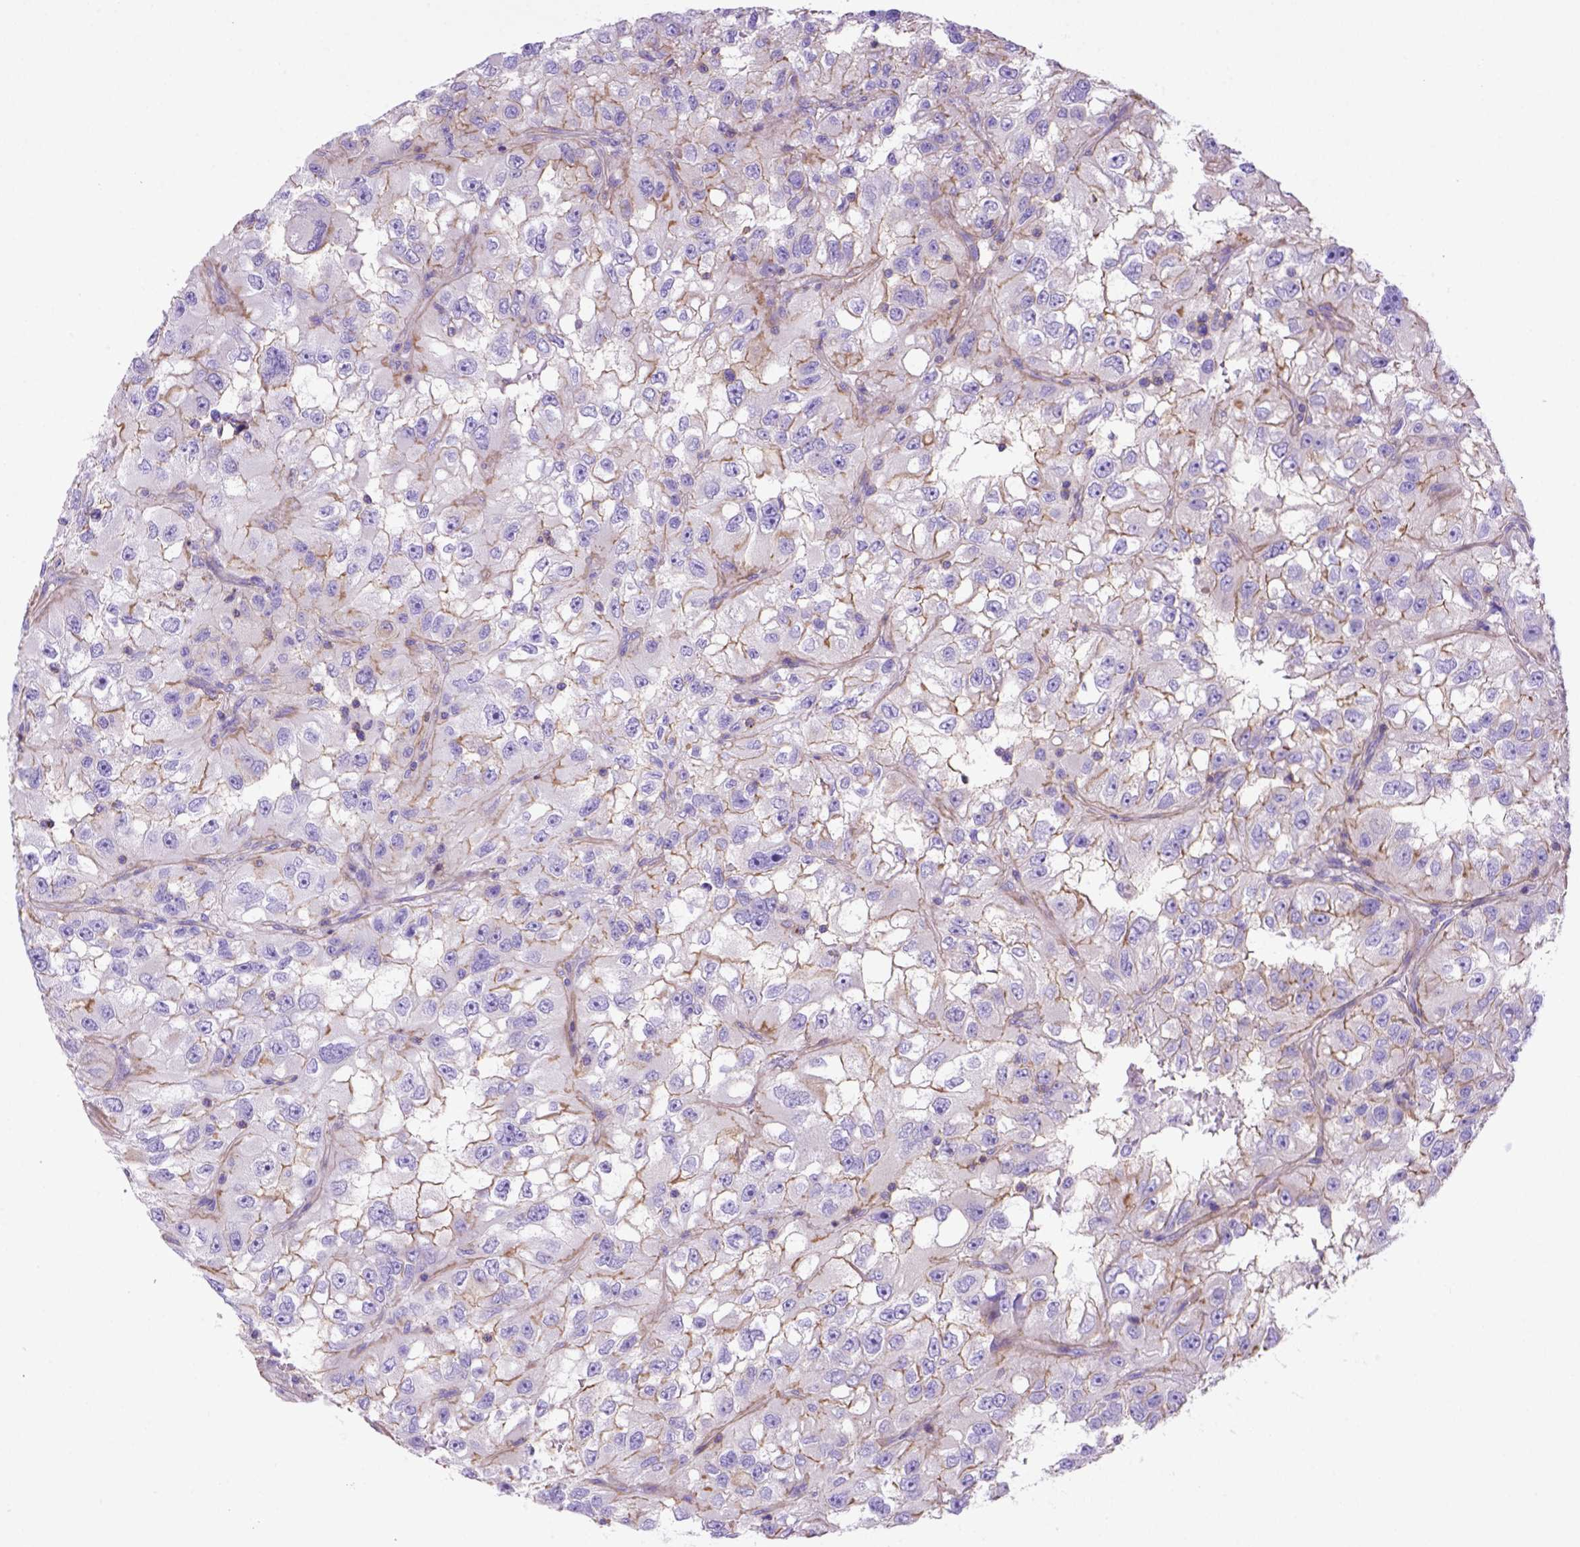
{"staining": {"intensity": "moderate", "quantity": ">75%", "location": "cytoplasmic/membranous"}, "tissue": "renal cancer", "cell_type": "Tumor cells", "image_type": "cancer", "snomed": [{"axis": "morphology", "description": "Adenocarcinoma, NOS"}, {"axis": "topography", "description": "Kidney"}], "caption": "Renal cancer (adenocarcinoma) stained with immunohistochemistry shows moderate cytoplasmic/membranous expression in about >75% of tumor cells.", "gene": "PEX12", "patient": {"sex": "male", "age": 64}}